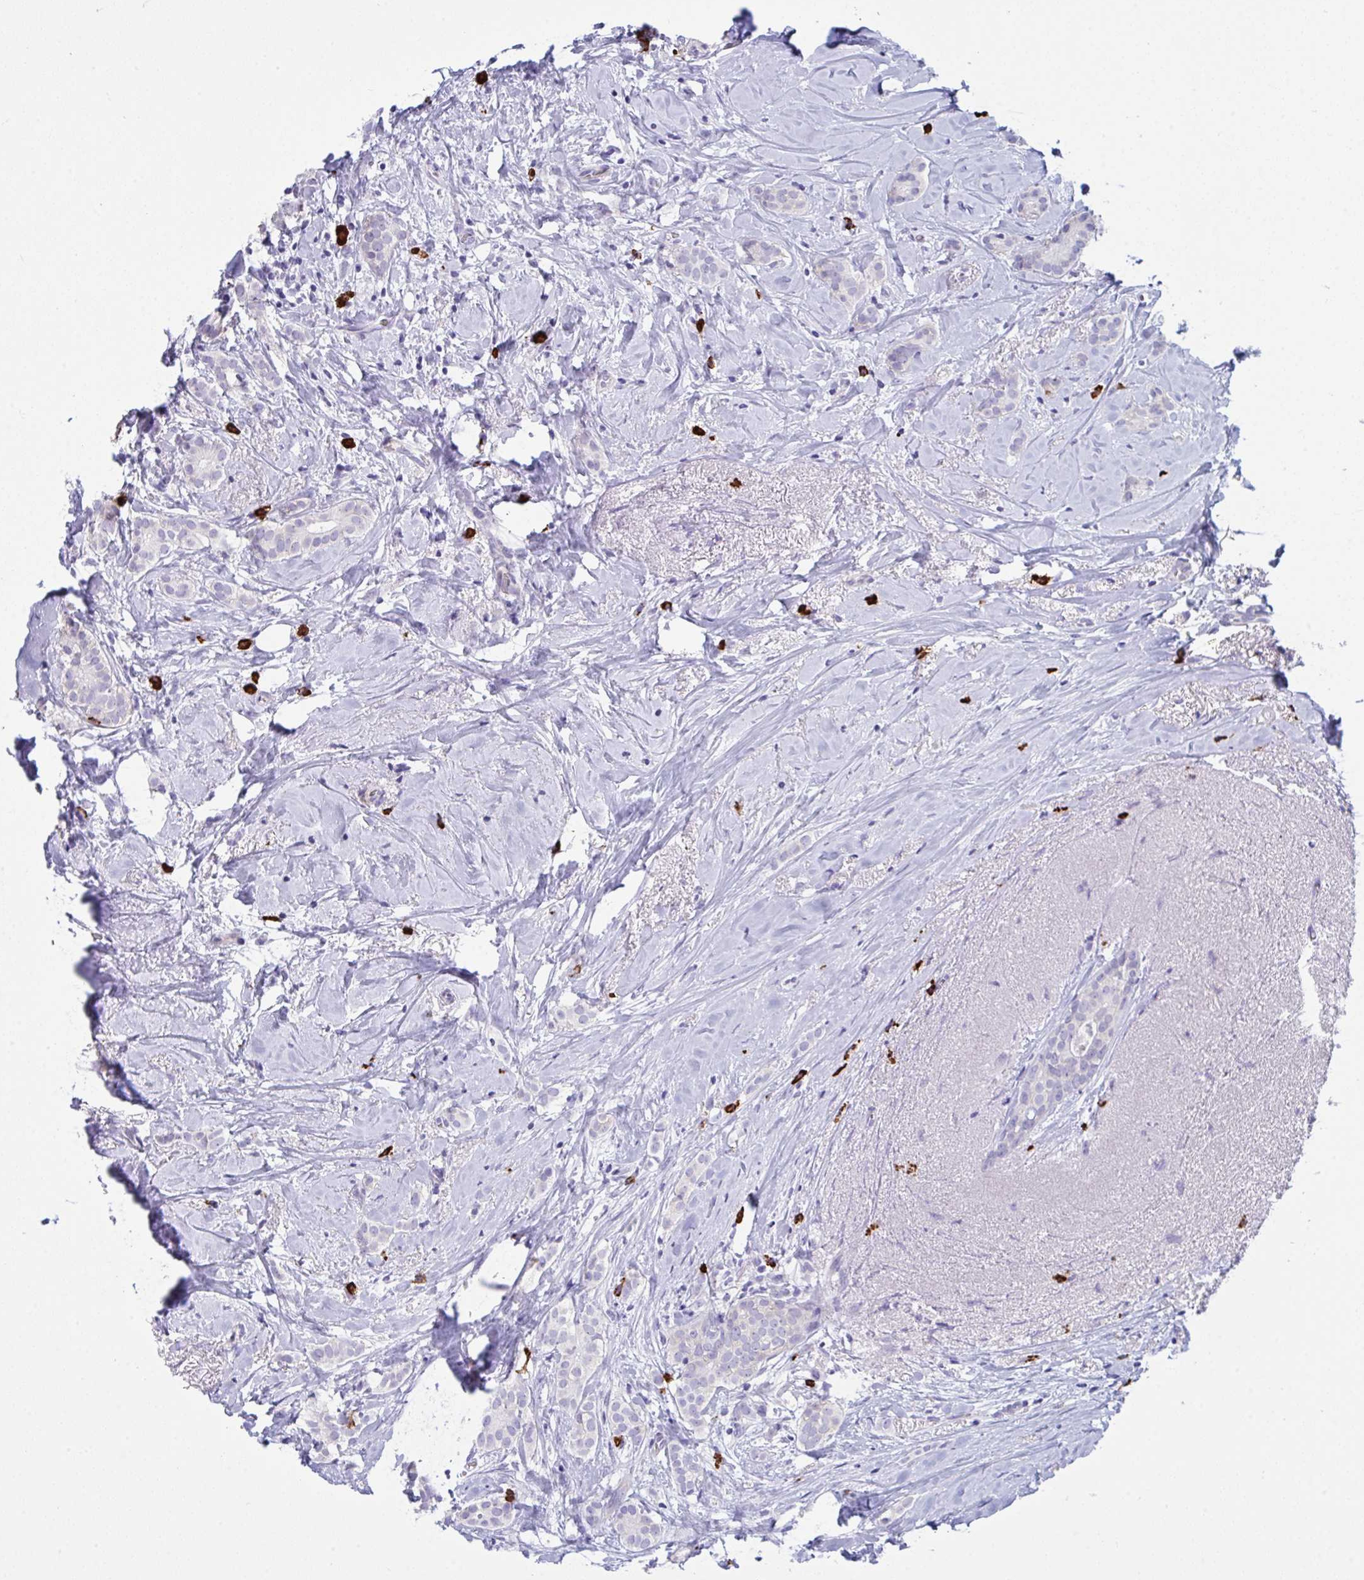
{"staining": {"intensity": "negative", "quantity": "none", "location": "none"}, "tissue": "breast cancer", "cell_type": "Tumor cells", "image_type": "cancer", "snomed": [{"axis": "morphology", "description": "Duct carcinoma"}, {"axis": "topography", "description": "Breast"}], "caption": "Immunohistochemistry micrograph of neoplastic tissue: human breast intraductal carcinoma stained with DAB reveals no significant protein expression in tumor cells.", "gene": "ZNF684", "patient": {"sex": "female", "age": 65}}